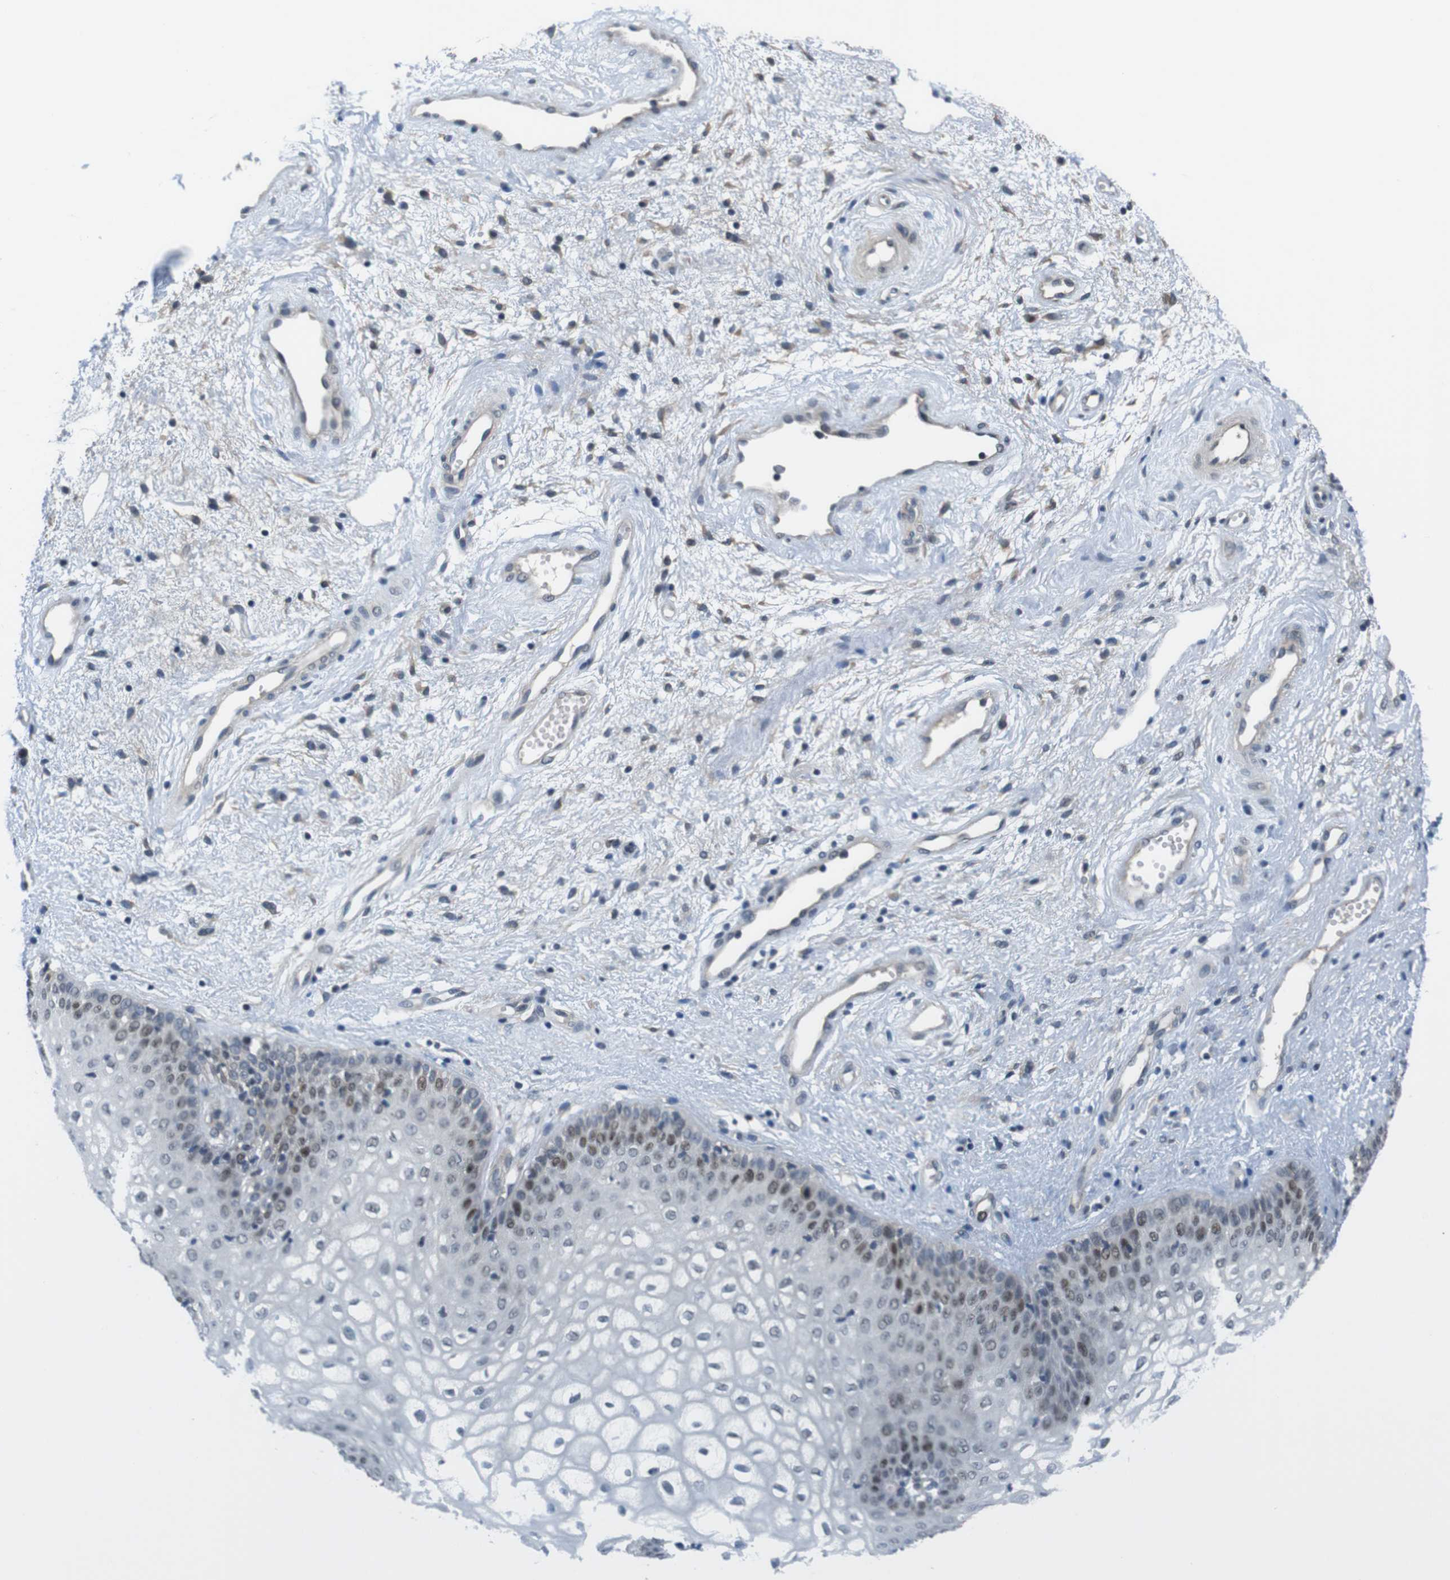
{"staining": {"intensity": "moderate", "quantity": "<25%", "location": "nuclear"}, "tissue": "vagina", "cell_type": "Squamous epithelial cells", "image_type": "normal", "snomed": [{"axis": "morphology", "description": "Normal tissue, NOS"}, {"axis": "topography", "description": "Vagina"}], "caption": "DAB (3,3'-diaminobenzidine) immunohistochemical staining of normal human vagina displays moderate nuclear protein expression in about <25% of squamous epithelial cells.", "gene": "SMCO2", "patient": {"sex": "female", "age": 34}}